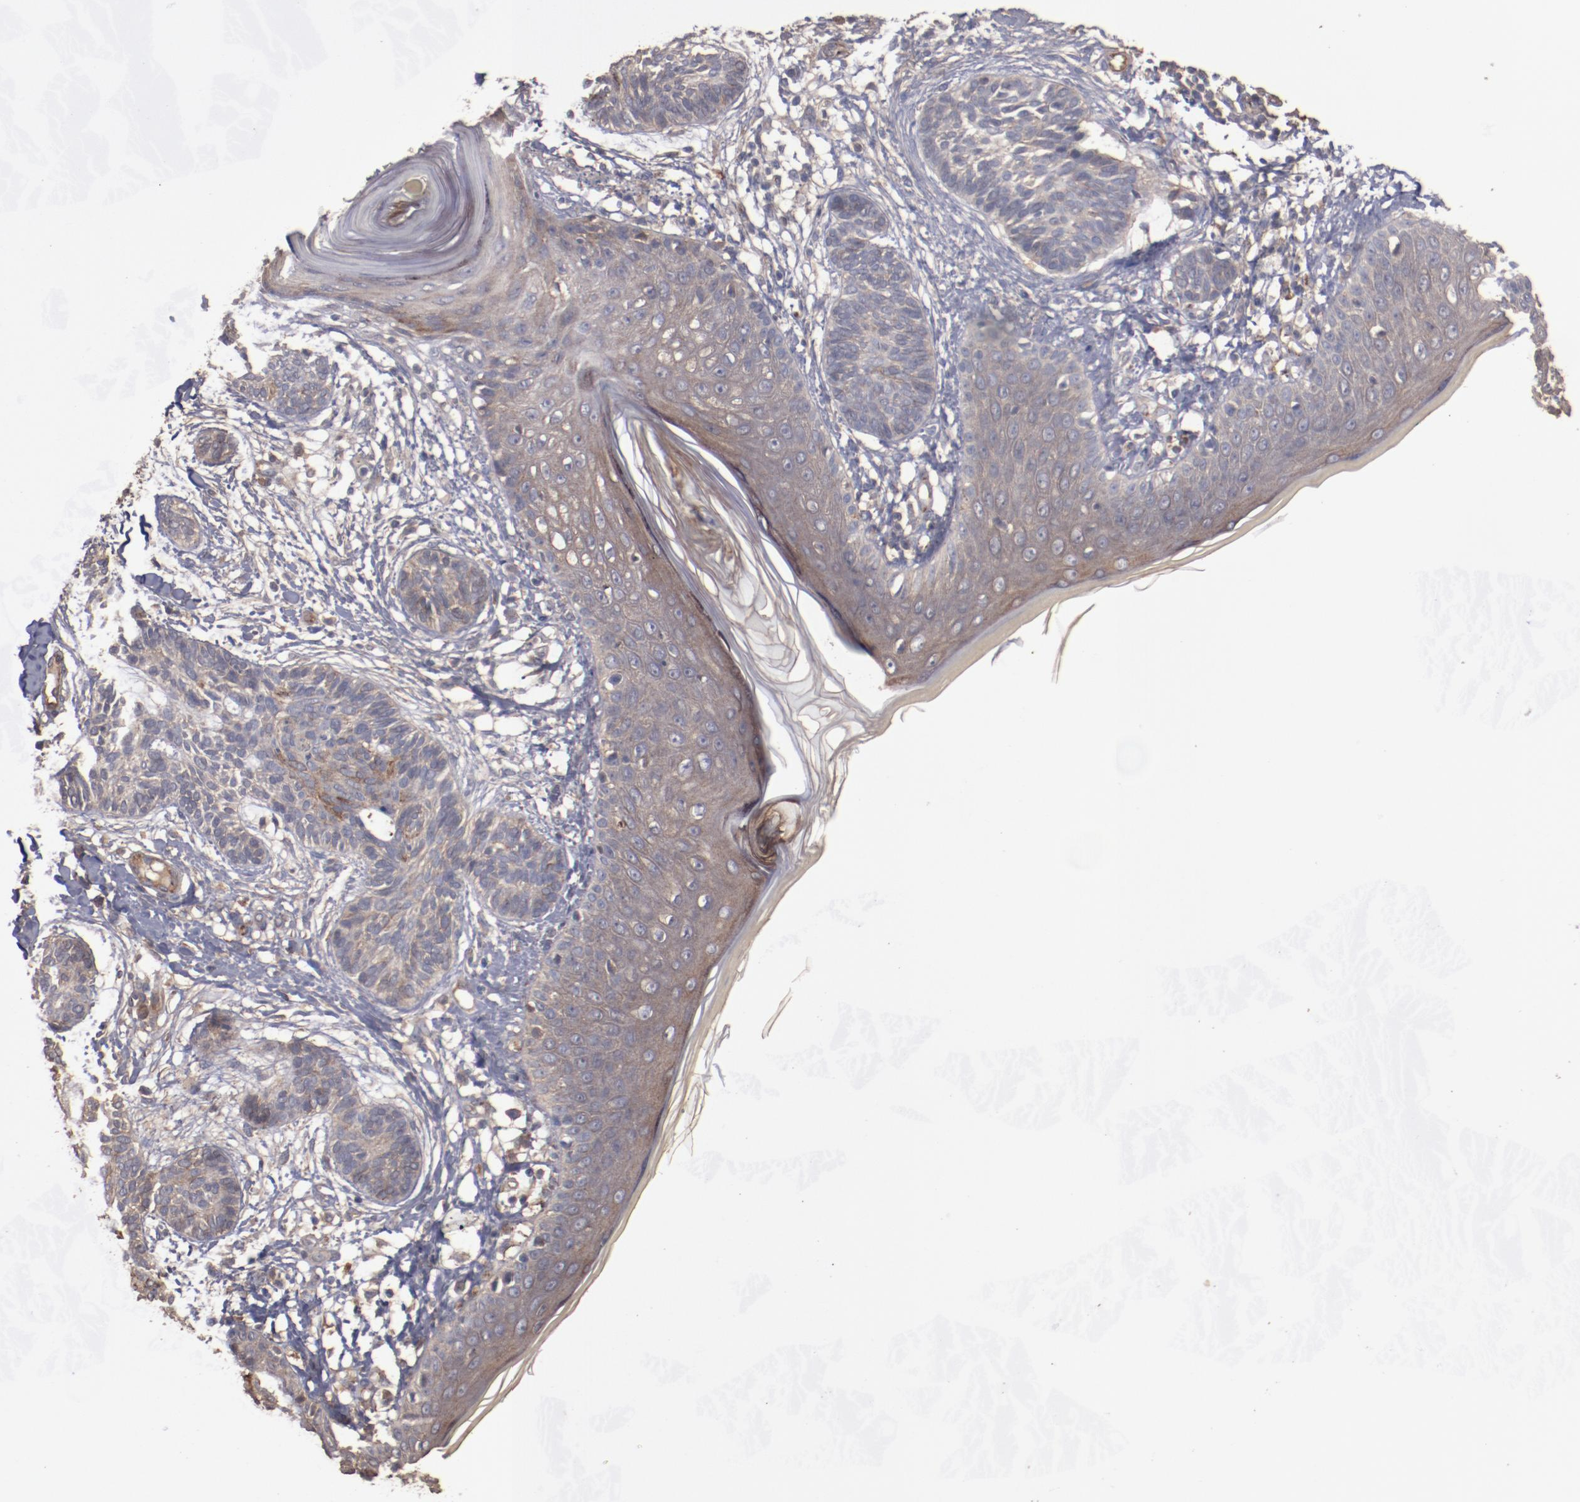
{"staining": {"intensity": "weak", "quantity": ">75%", "location": "cytoplasmic/membranous"}, "tissue": "skin cancer", "cell_type": "Tumor cells", "image_type": "cancer", "snomed": [{"axis": "morphology", "description": "Normal tissue, NOS"}, {"axis": "morphology", "description": "Basal cell carcinoma"}, {"axis": "topography", "description": "Skin"}], "caption": "The image exhibits immunohistochemical staining of basal cell carcinoma (skin). There is weak cytoplasmic/membranous positivity is seen in approximately >75% of tumor cells.", "gene": "DIPK2B", "patient": {"sex": "male", "age": 63}}